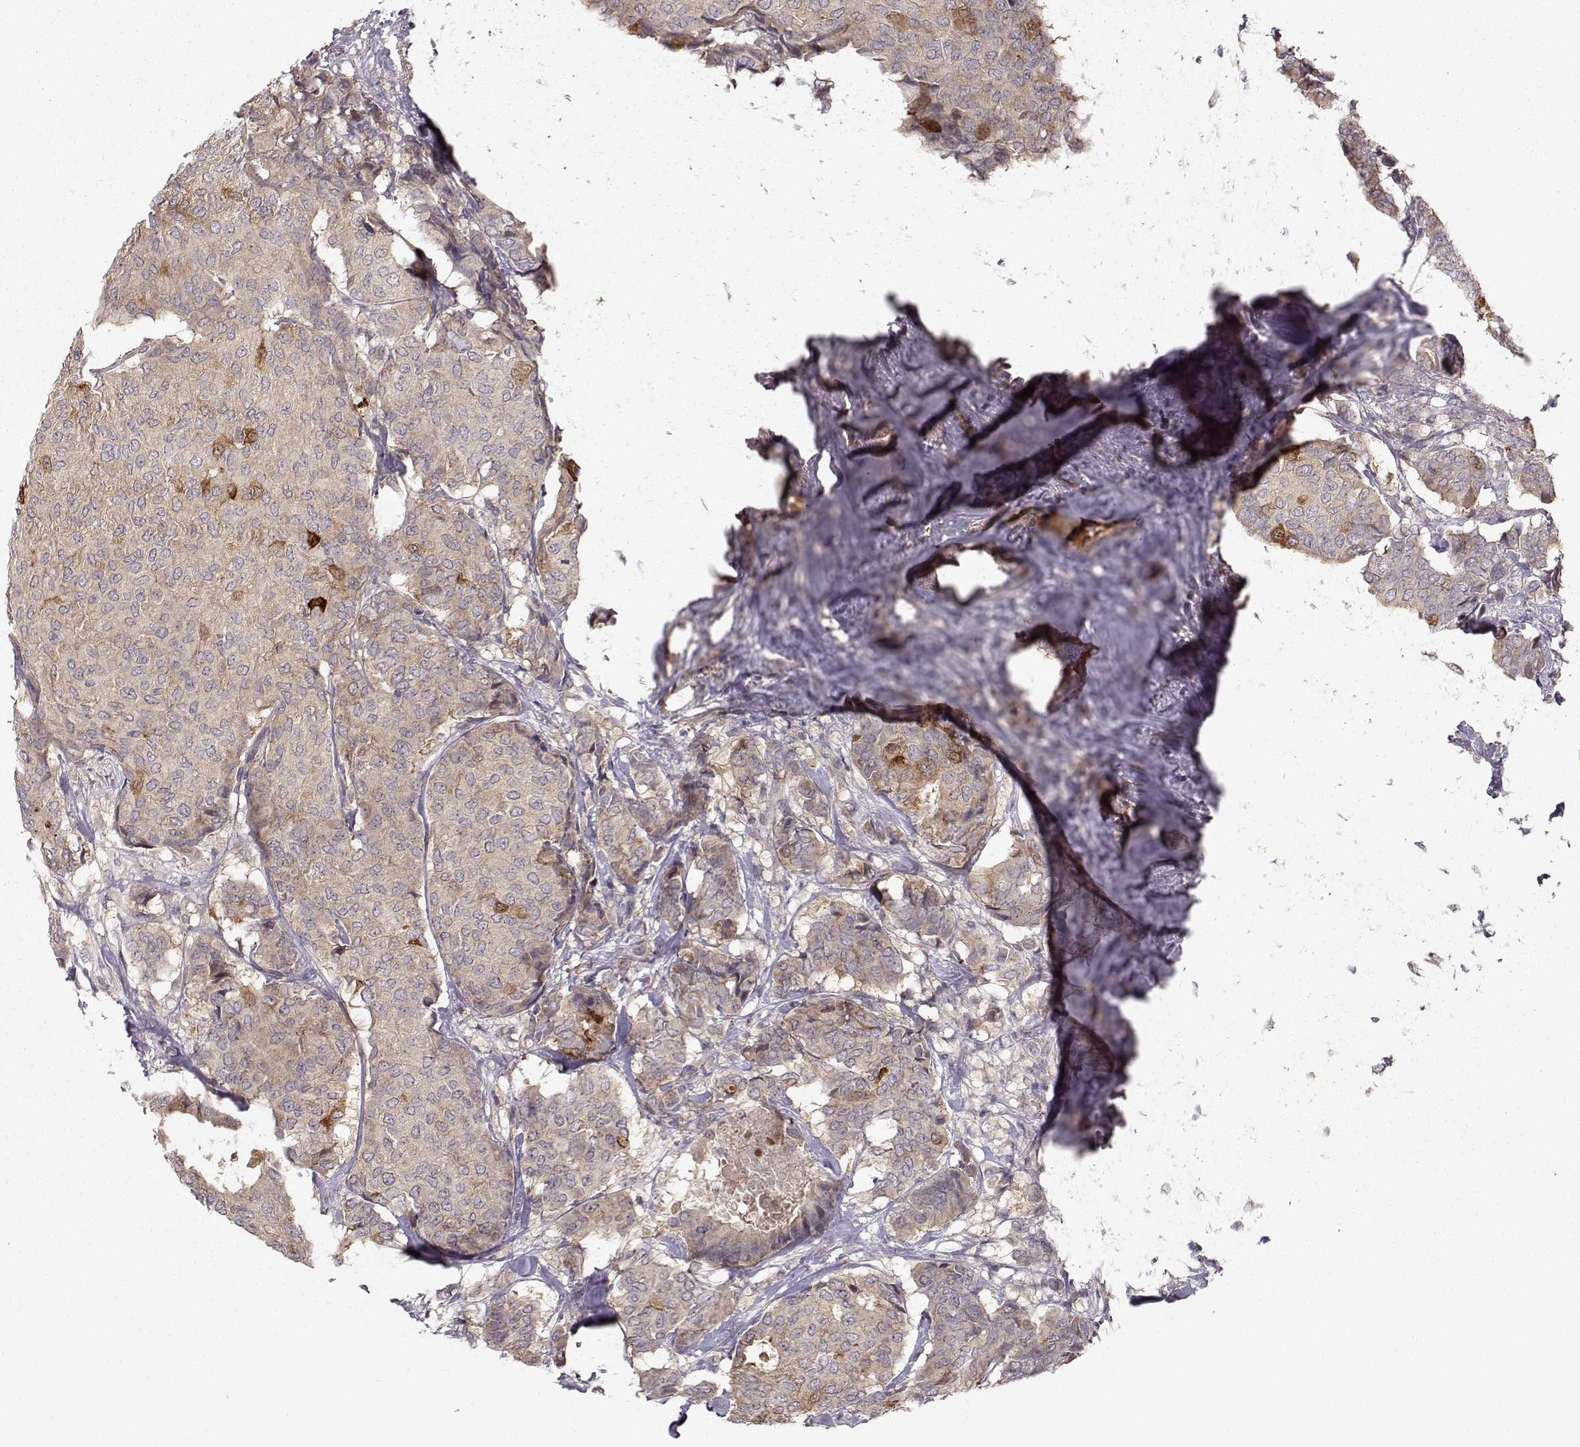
{"staining": {"intensity": "weak", "quantity": "25%-75%", "location": "cytoplasmic/membranous"}, "tissue": "breast cancer", "cell_type": "Tumor cells", "image_type": "cancer", "snomed": [{"axis": "morphology", "description": "Duct carcinoma"}, {"axis": "topography", "description": "Breast"}], "caption": "IHC (DAB (3,3'-diaminobenzidine)) staining of human breast cancer (invasive ductal carcinoma) reveals weak cytoplasmic/membranous protein expression in about 25%-75% of tumor cells.", "gene": "WNT6", "patient": {"sex": "female", "age": 75}}